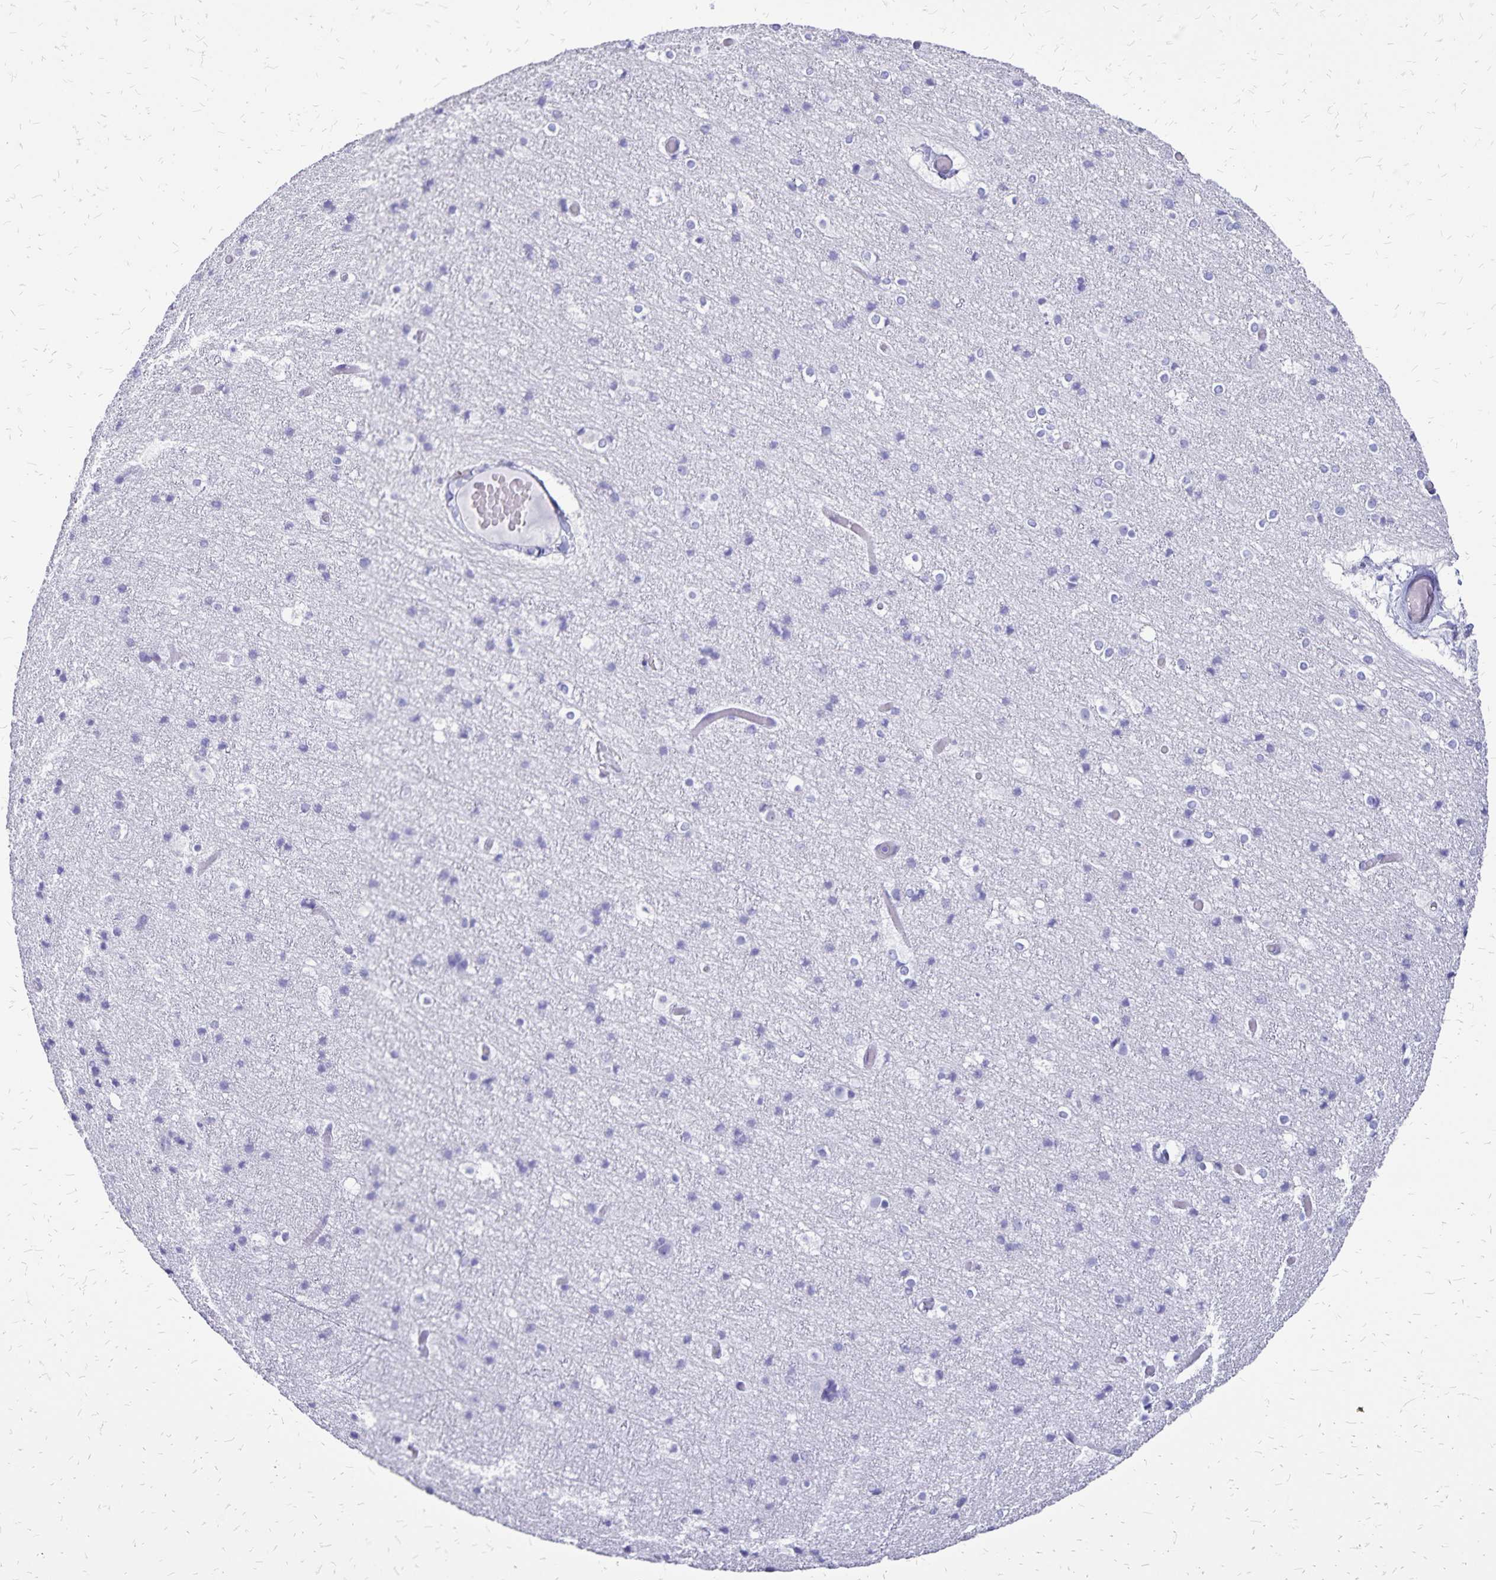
{"staining": {"intensity": "negative", "quantity": "none", "location": "none"}, "tissue": "cerebral cortex", "cell_type": "Endothelial cells", "image_type": "normal", "snomed": [{"axis": "morphology", "description": "Normal tissue, NOS"}, {"axis": "topography", "description": "Cerebral cortex"}], "caption": "Endothelial cells show no significant protein staining in benign cerebral cortex.", "gene": "HMGB3", "patient": {"sex": "female", "age": 52}}